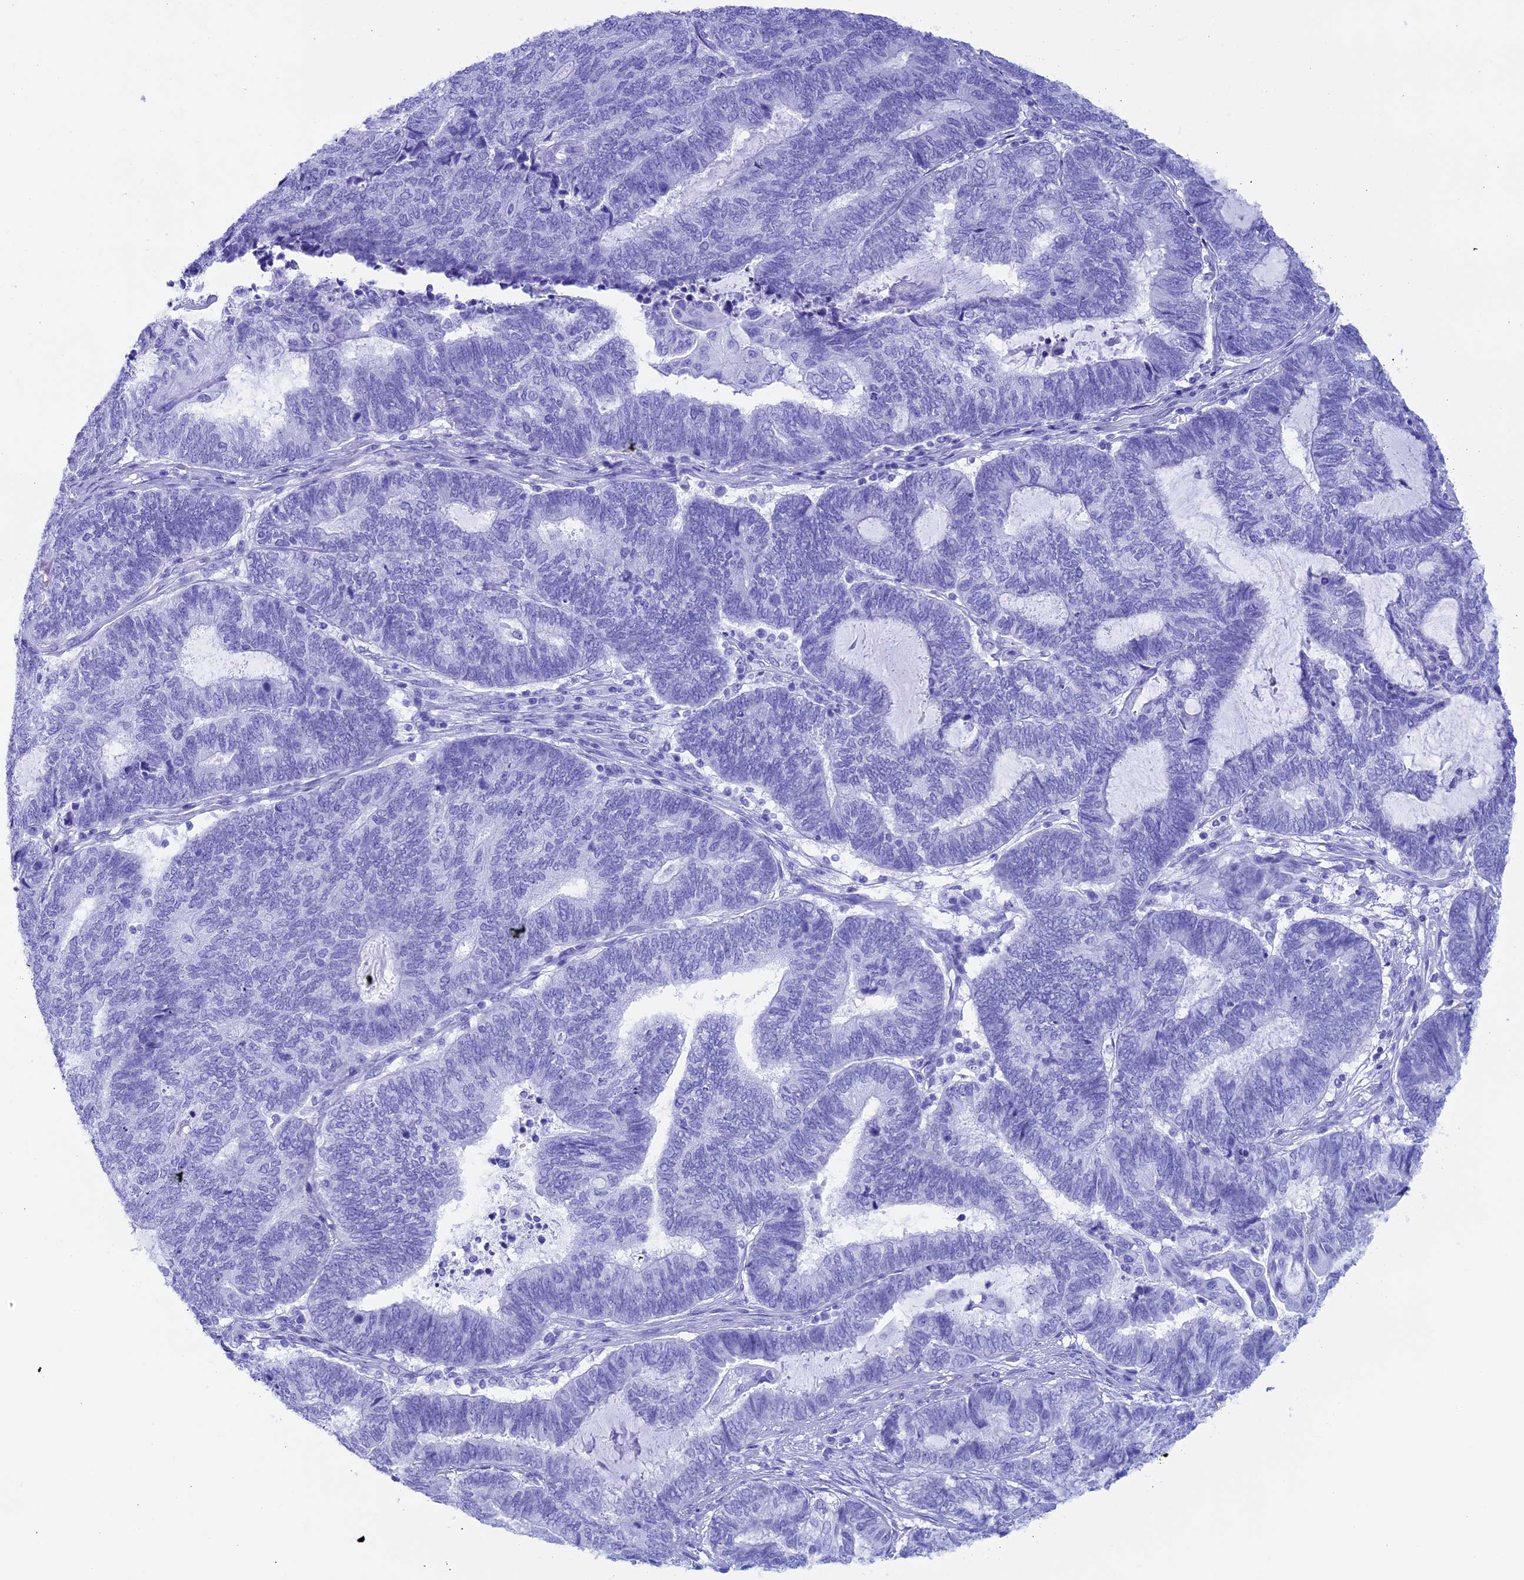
{"staining": {"intensity": "negative", "quantity": "none", "location": "none"}, "tissue": "endometrial cancer", "cell_type": "Tumor cells", "image_type": "cancer", "snomed": [{"axis": "morphology", "description": "Adenocarcinoma, NOS"}, {"axis": "topography", "description": "Uterus"}, {"axis": "topography", "description": "Endometrium"}], "caption": "Endometrial cancer stained for a protein using immunohistochemistry (IHC) reveals no staining tumor cells.", "gene": "RCCD1", "patient": {"sex": "female", "age": 70}}